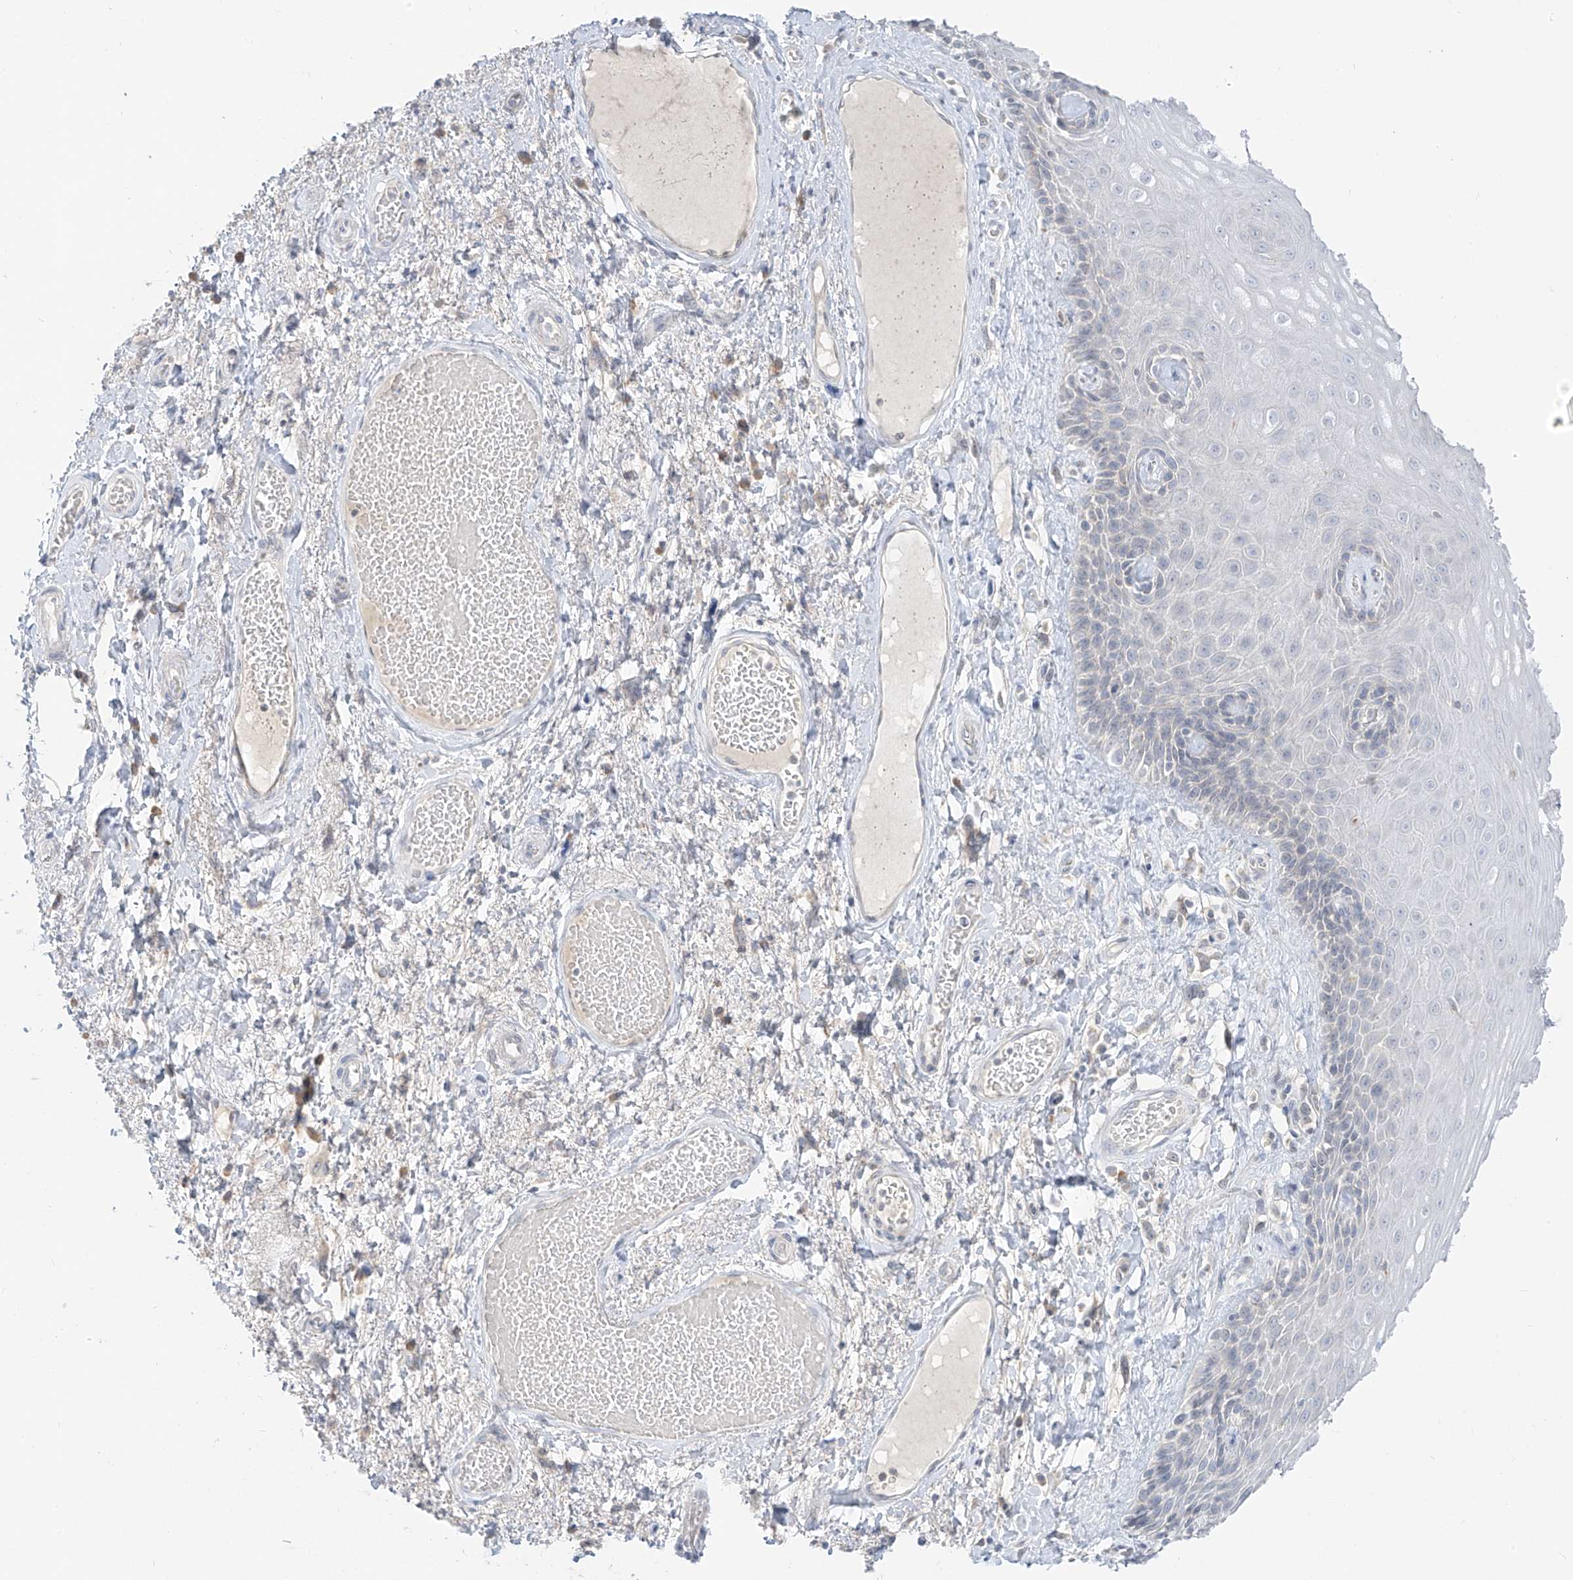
{"staining": {"intensity": "moderate", "quantity": "<25%", "location": "cytoplasmic/membranous"}, "tissue": "skin", "cell_type": "Epidermal cells", "image_type": "normal", "snomed": [{"axis": "morphology", "description": "Normal tissue, NOS"}, {"axis": "topography", "description": "Anal"}], "caption": "Immunohistochemical staining of unremarkable skin reveals low levels of moderate cytoplasmic/membranous positivity in approximately <25% of epidermal cells.", "gene": "C2orf42", "patient": {"sex": "male", "age": 69}}